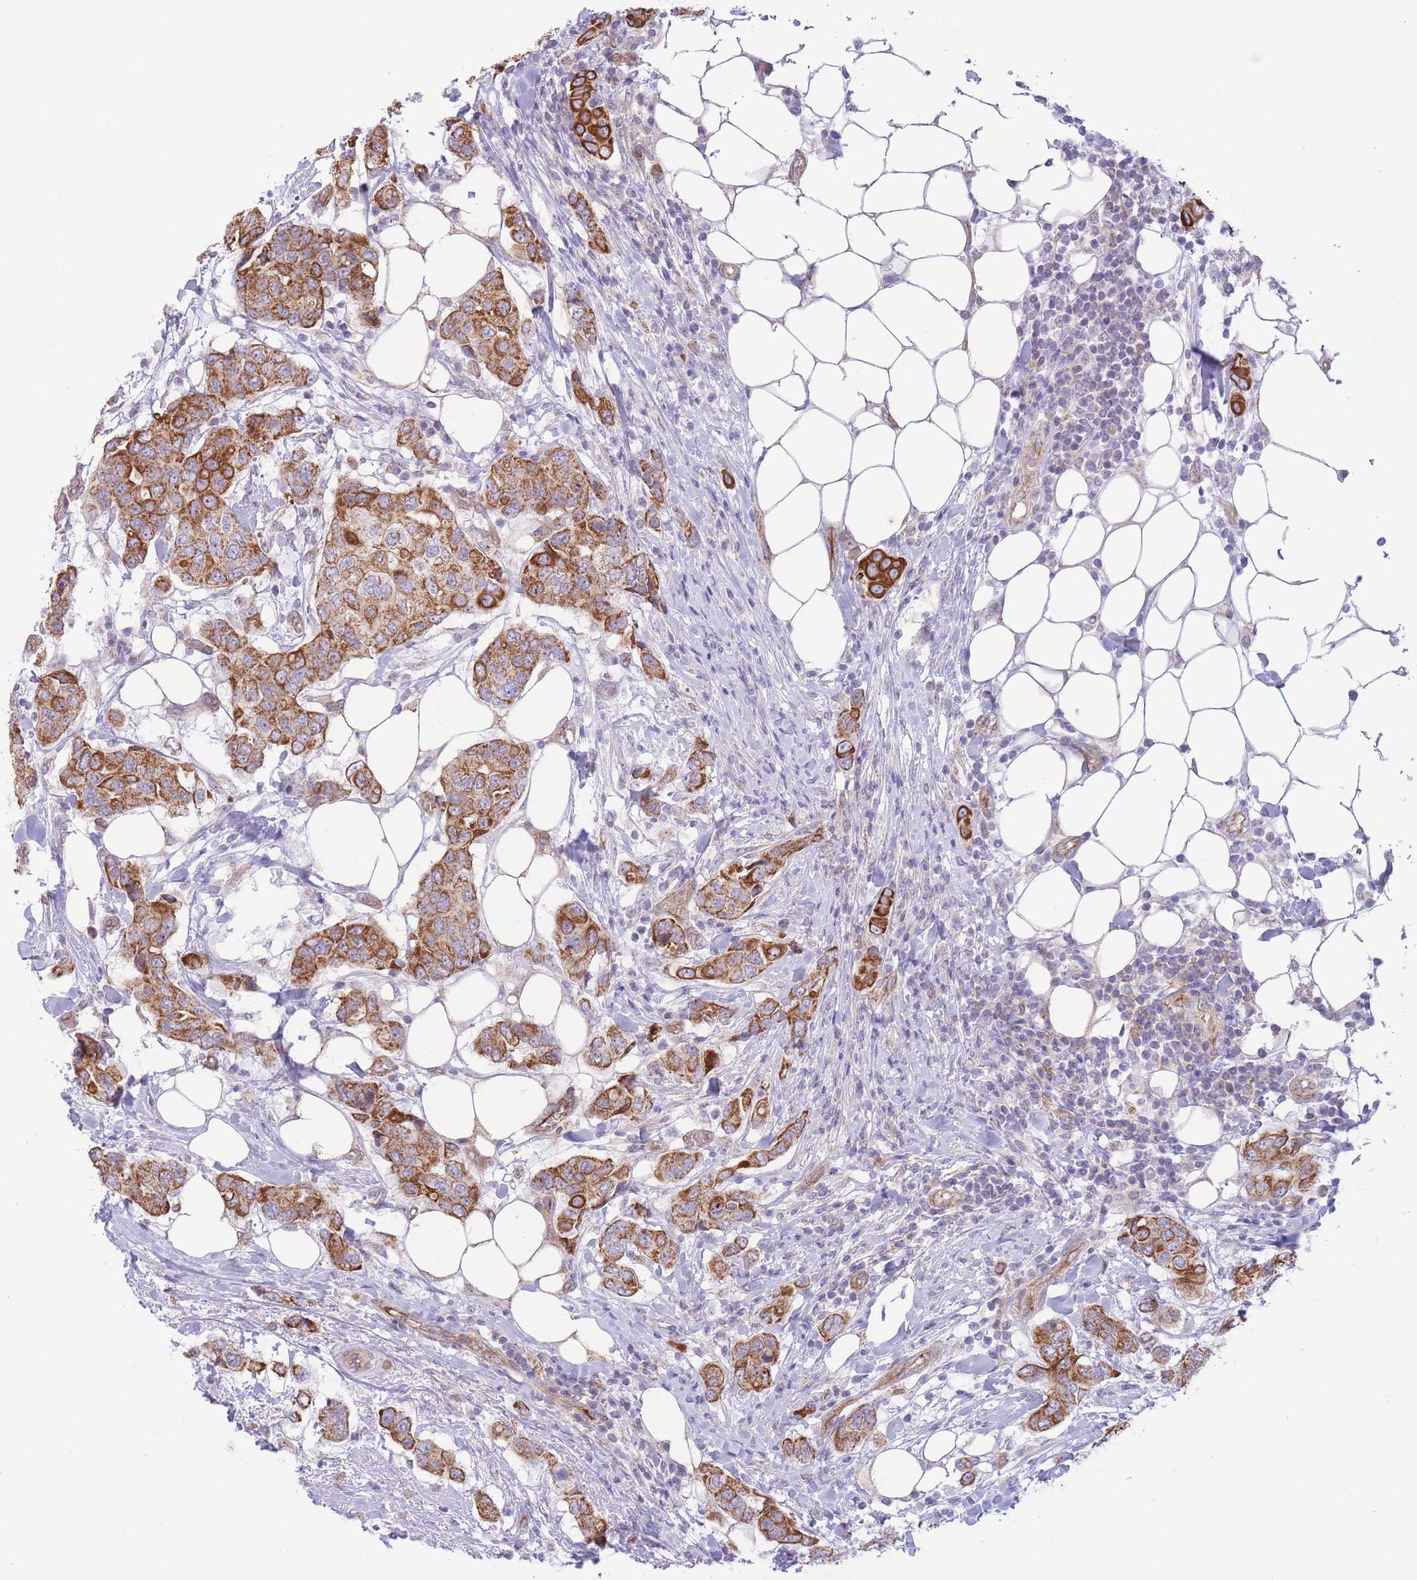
{"staining": {"intensity": "strong", "quantity": ">75%", "location": "cytoplasmic/membranous"}, "tissue": "breast cancer", "cell_type": "Tumor cells", "image_type": "cancer", "snomed": [{"axis": "morphology", "description": "Lobular carcinoma"}, {"axis": "topography", "description": "Breast"}], "caption": "Strong cytoplasmic/membranous expression is seen in about >75% of tumor cells in breast cancer.", "gene": "MRPS31", "patient": {"sex": "female", "age": 51}}